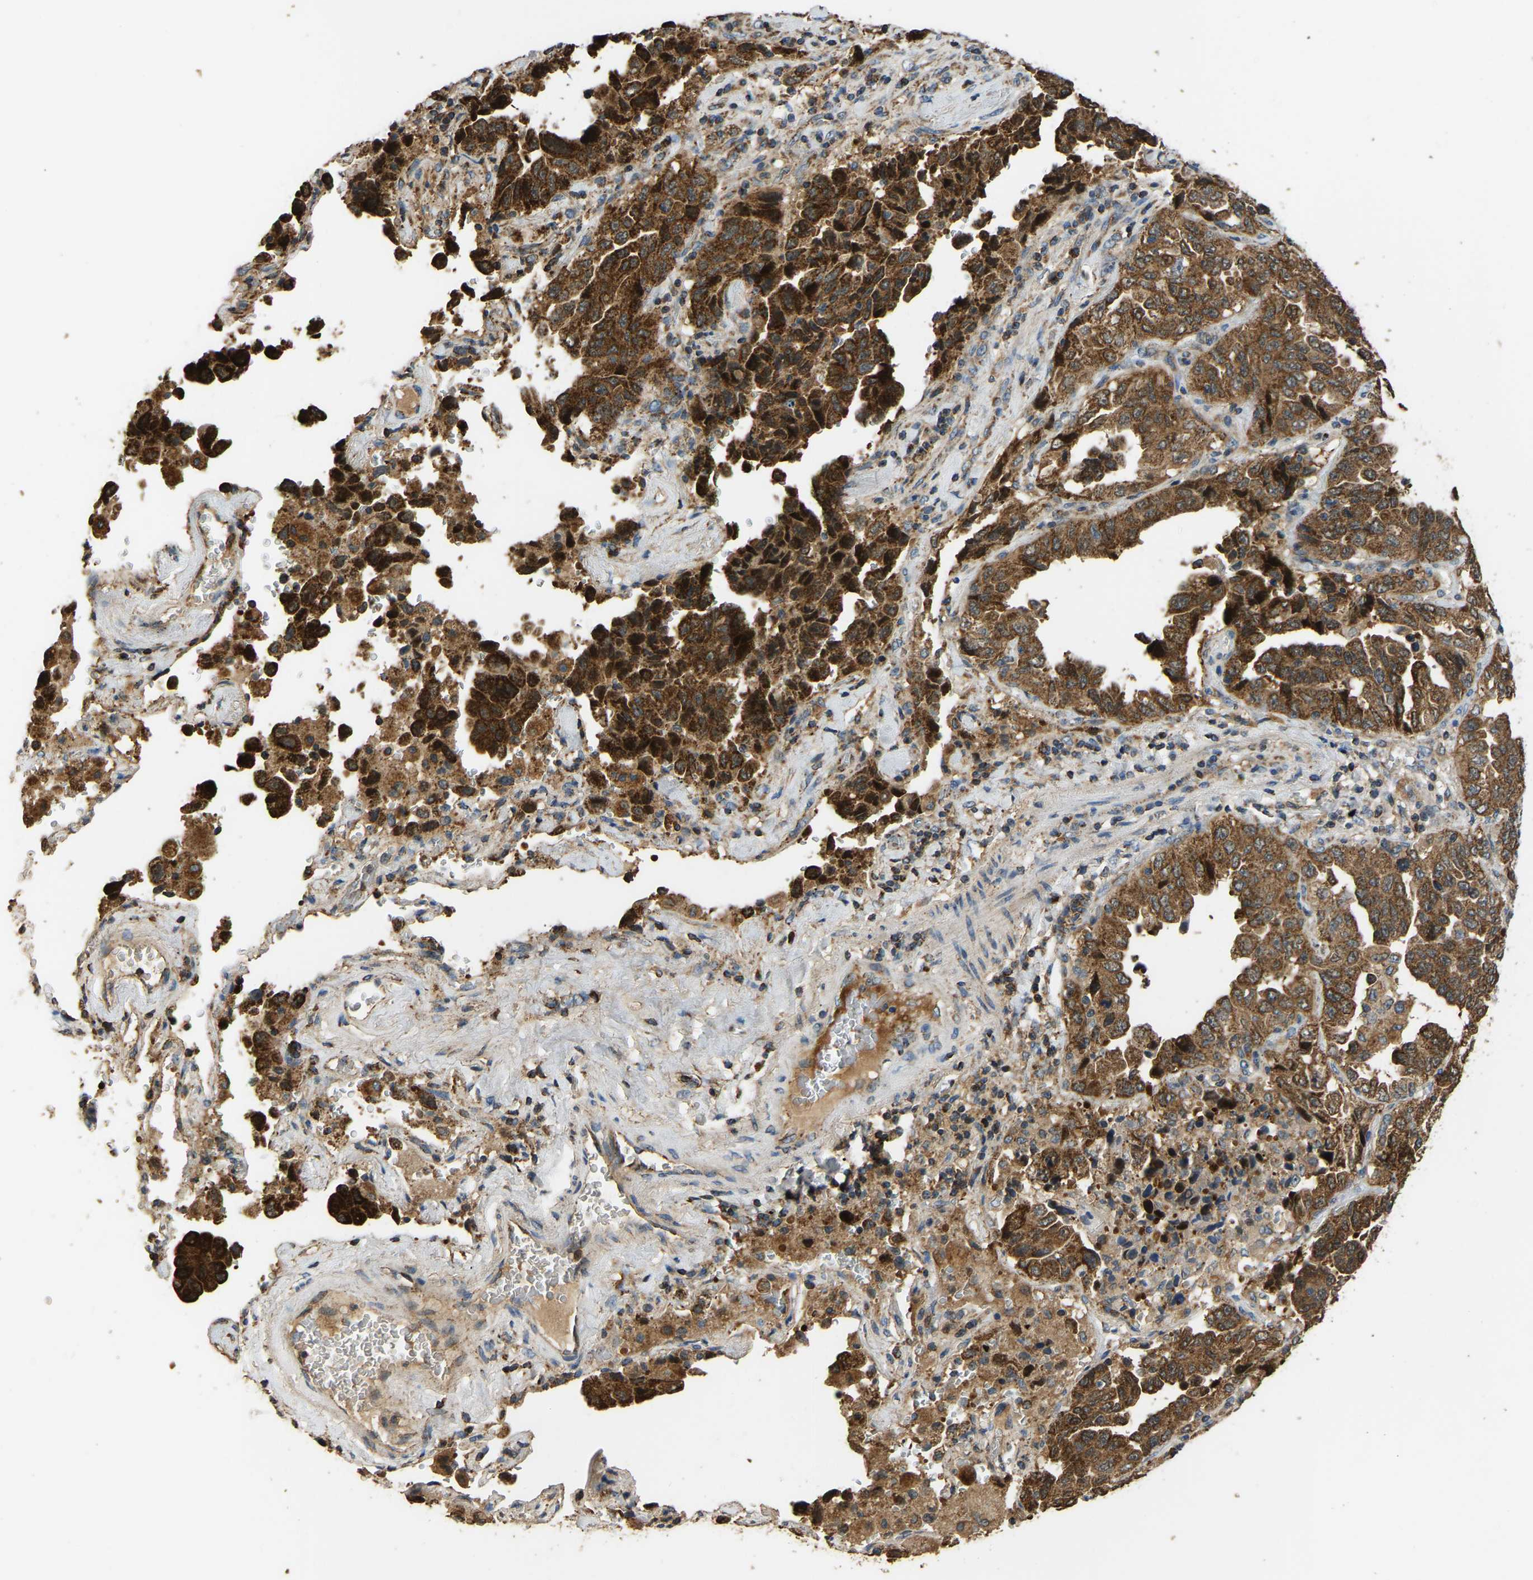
{"staining": {"intensity": "strong", "quantity": ">75%", "location": "cytoplasmic/membranous"}, "tissue": "lung cancer", "cell_type": "Tumor cells", "image_type": "cancer", "snomed": [{"axis": "morphology", "description": "Adenocarcinoma, NOS"}, {"axis": "topography", "description": "Lung"}], "caption": "Immunohistochemical staining of lung cancer displays high levels of strong cytoplasmic/membranous protein staining in approximately >75% of tumor cells.", "gene": "TUFM", "patient": {"sex": "female", "age": 51}}